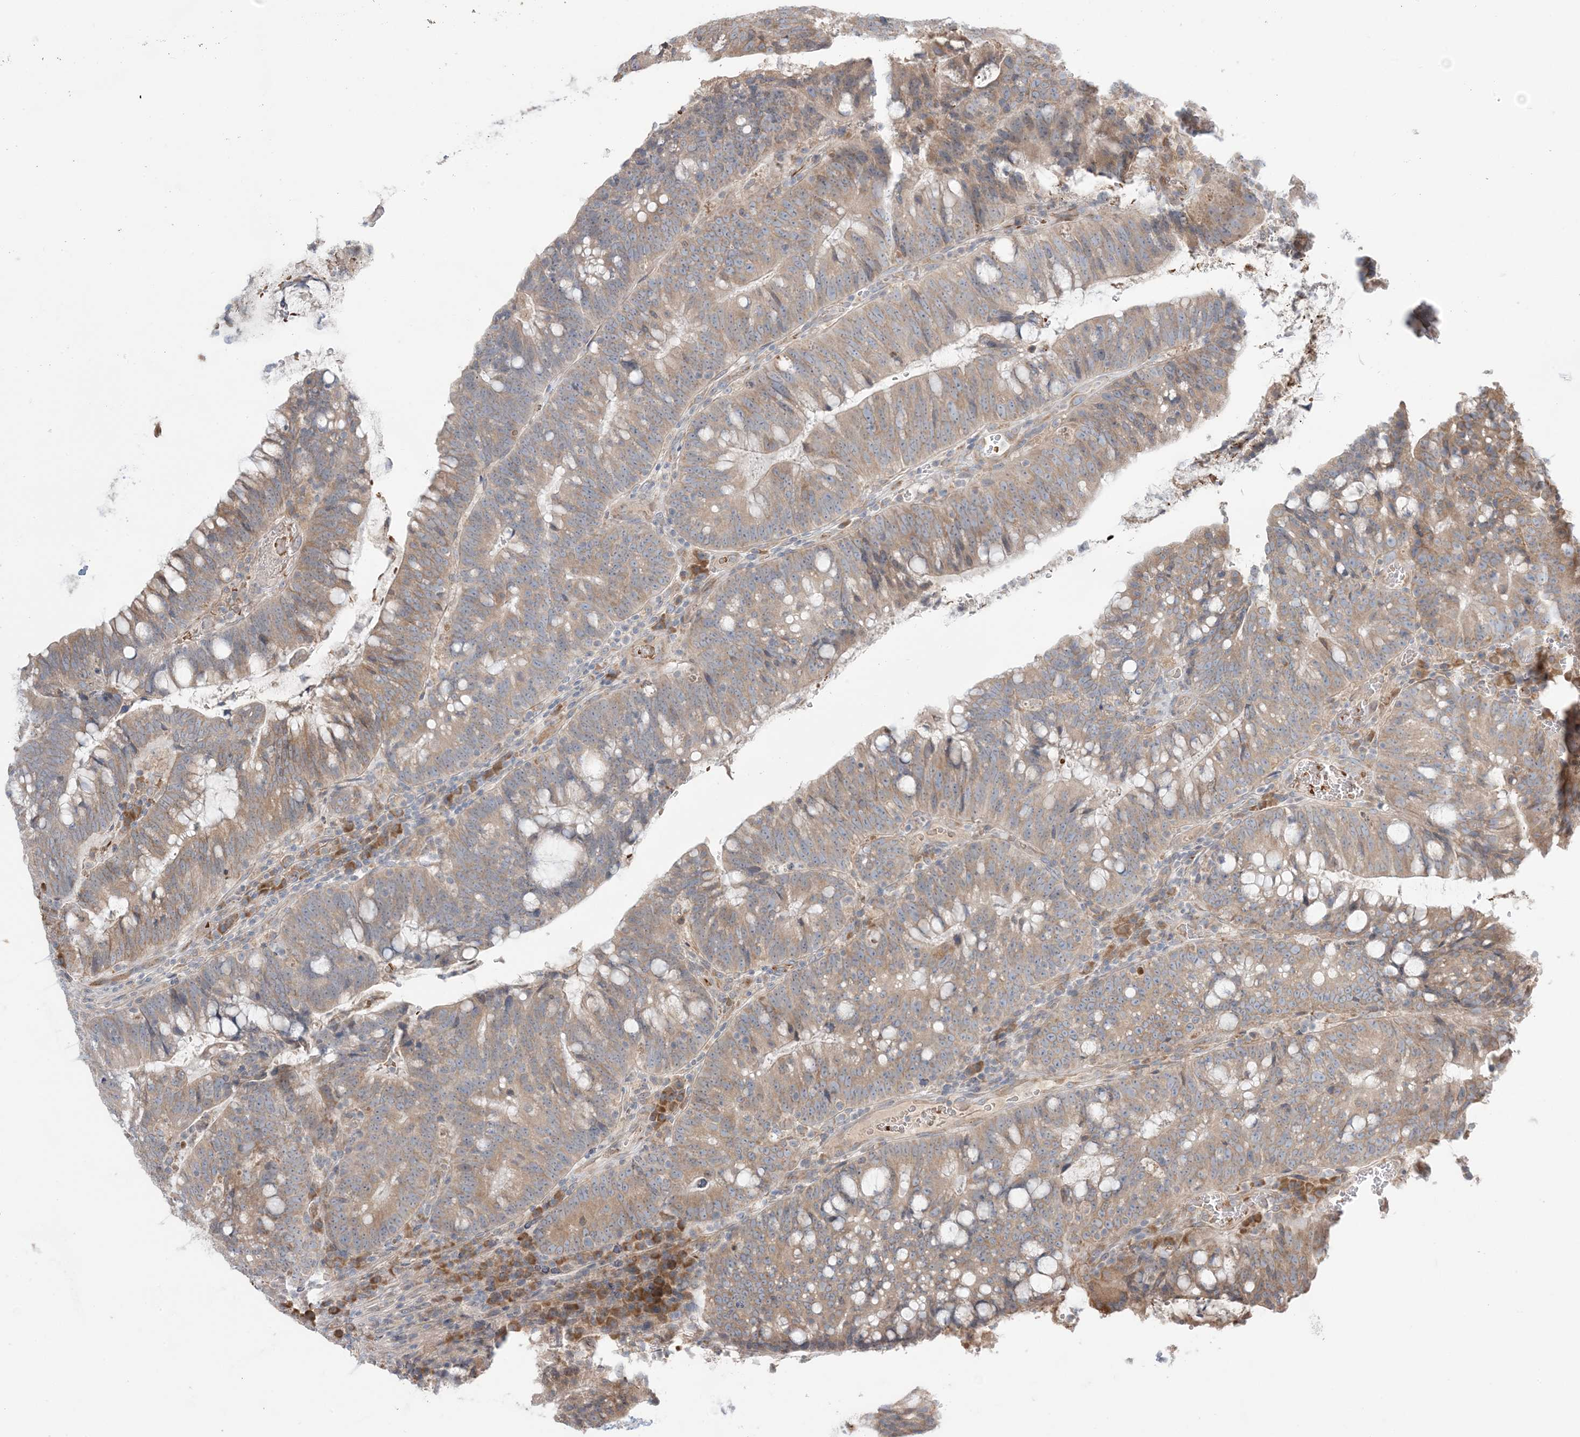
{"staining": {"intensity": "moderate", "quantity": ">75%", "location": "cytoplasmic/membranous"}, "tissue": "colorectal cancer", "cell_type": "Tumor cells", "image_type": "cancer", "snomed": [{"axis": "morphology", "description": "Adenocarcinoma, NOS"}, {"axis": "topography", "description": "Colon"}], "caption": "Immunohistochemical staining of colorectal cancer exhibits medium levels of moderate cytoplasmic/membranous protein staining in about >75% of tumor cells.", "gene": "MMGT1", "patient": {"sex": "female", "age": 66}}